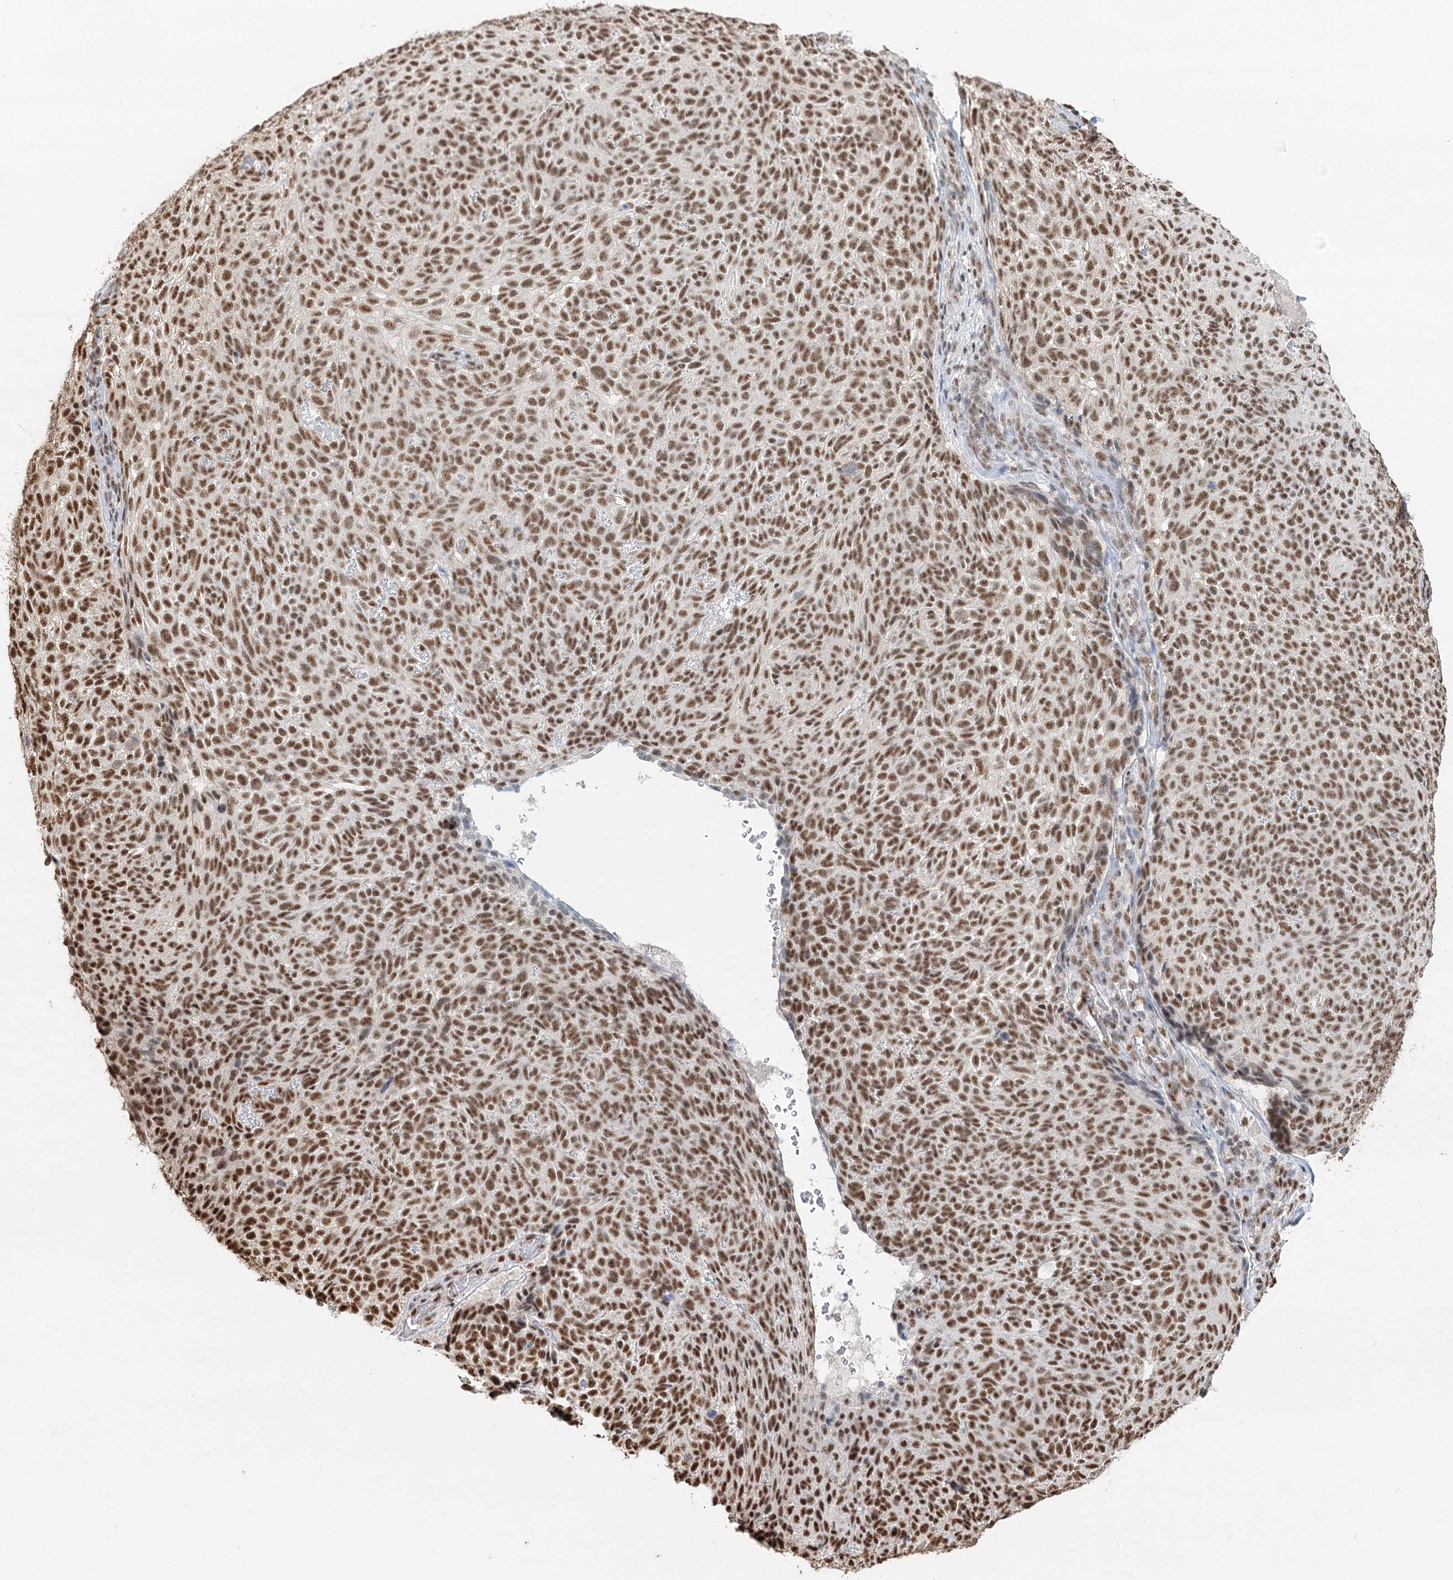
{"staining": {"intensity": "moderate", "quantity": ">75%", "location": "nuclear"}, "tissue": "skin cancer", "cell_type": "Tumor cells", "image_type": "cancer", "snomed": [{"axis": "morphology", "description": "Basal cell carcinoma"}, {"axis": "topography", "description": "Skin"}], "caption": "A high-resolution image shows IHC staining of skin basal cell carcinoma, which displays moderate nuclear staining in about >75% of tumor cells. (Brightfield microscopy of DAB IHC at high magnification).", "gene": "GPALPP1", "patient": {"sex": "male", "age": 85}}